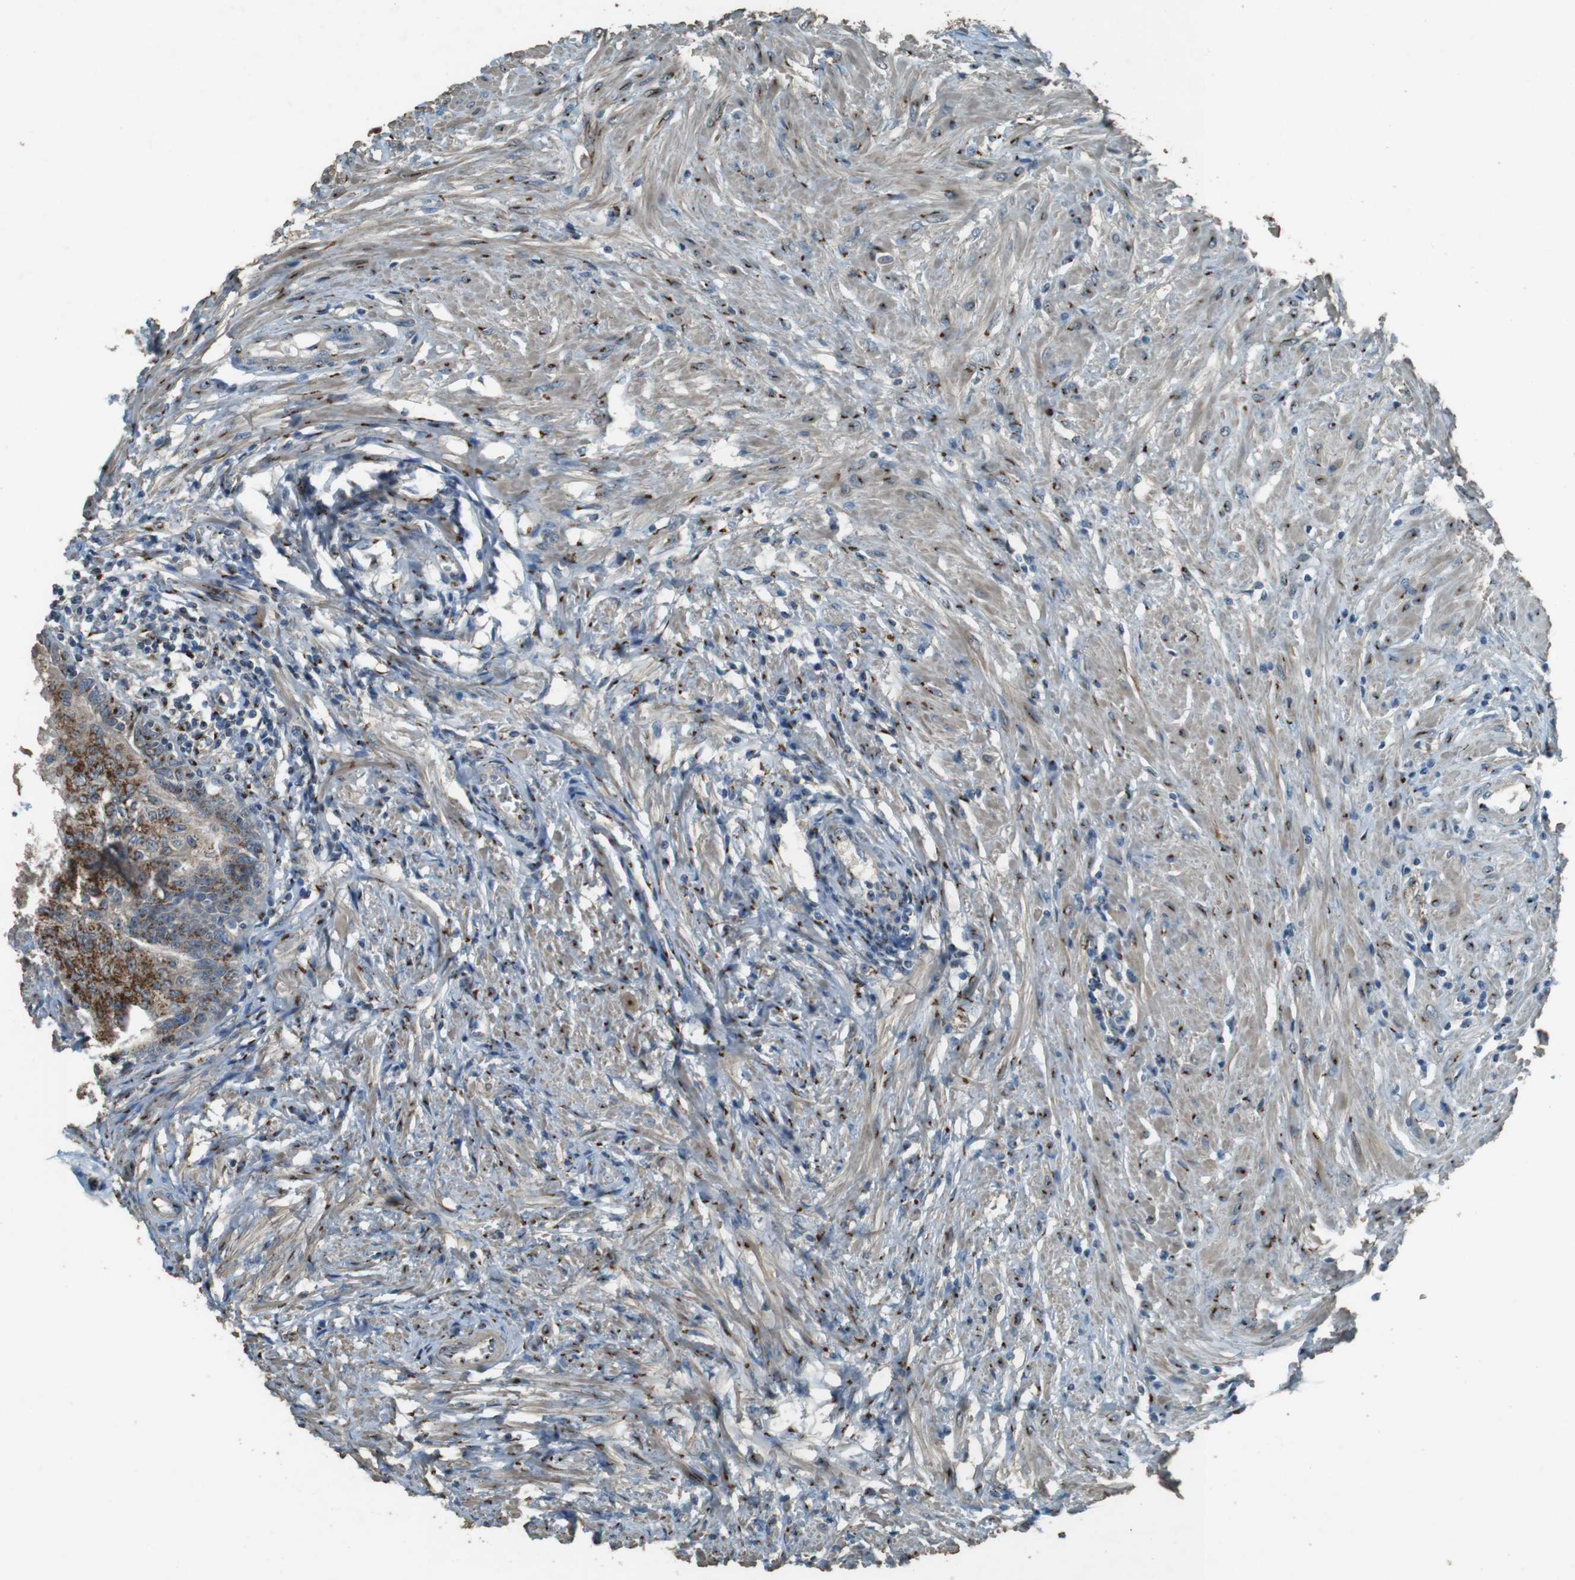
{"staining": {"intensity": "strong", "quantity": ">75%", "location": "cytoplasmic/membranous"}, "tissue": "prostate", "cell_type": "Glandular cells", "image_type": "normal", "snomed": [{"axis": "morphology", "description": "Normal tissue, NOS"}, {"axis": "topography", "description": "Prostate"}, {"axis": "topography", "description": "Seminal veicle"}], "caption": "Glandular cells display high levels of strong cytoplasmic/membranous positivity in approximately >75% of cells in unremarkable prostate. The protein of interest is stained brown, and the nuclei are stained in blue (DAB (3,3'-diaminobenzidine) IHC with brightfield microscopy, high magnification).", "gene": "TMEM115", "patient": {"sex": "male", "age": 60}}